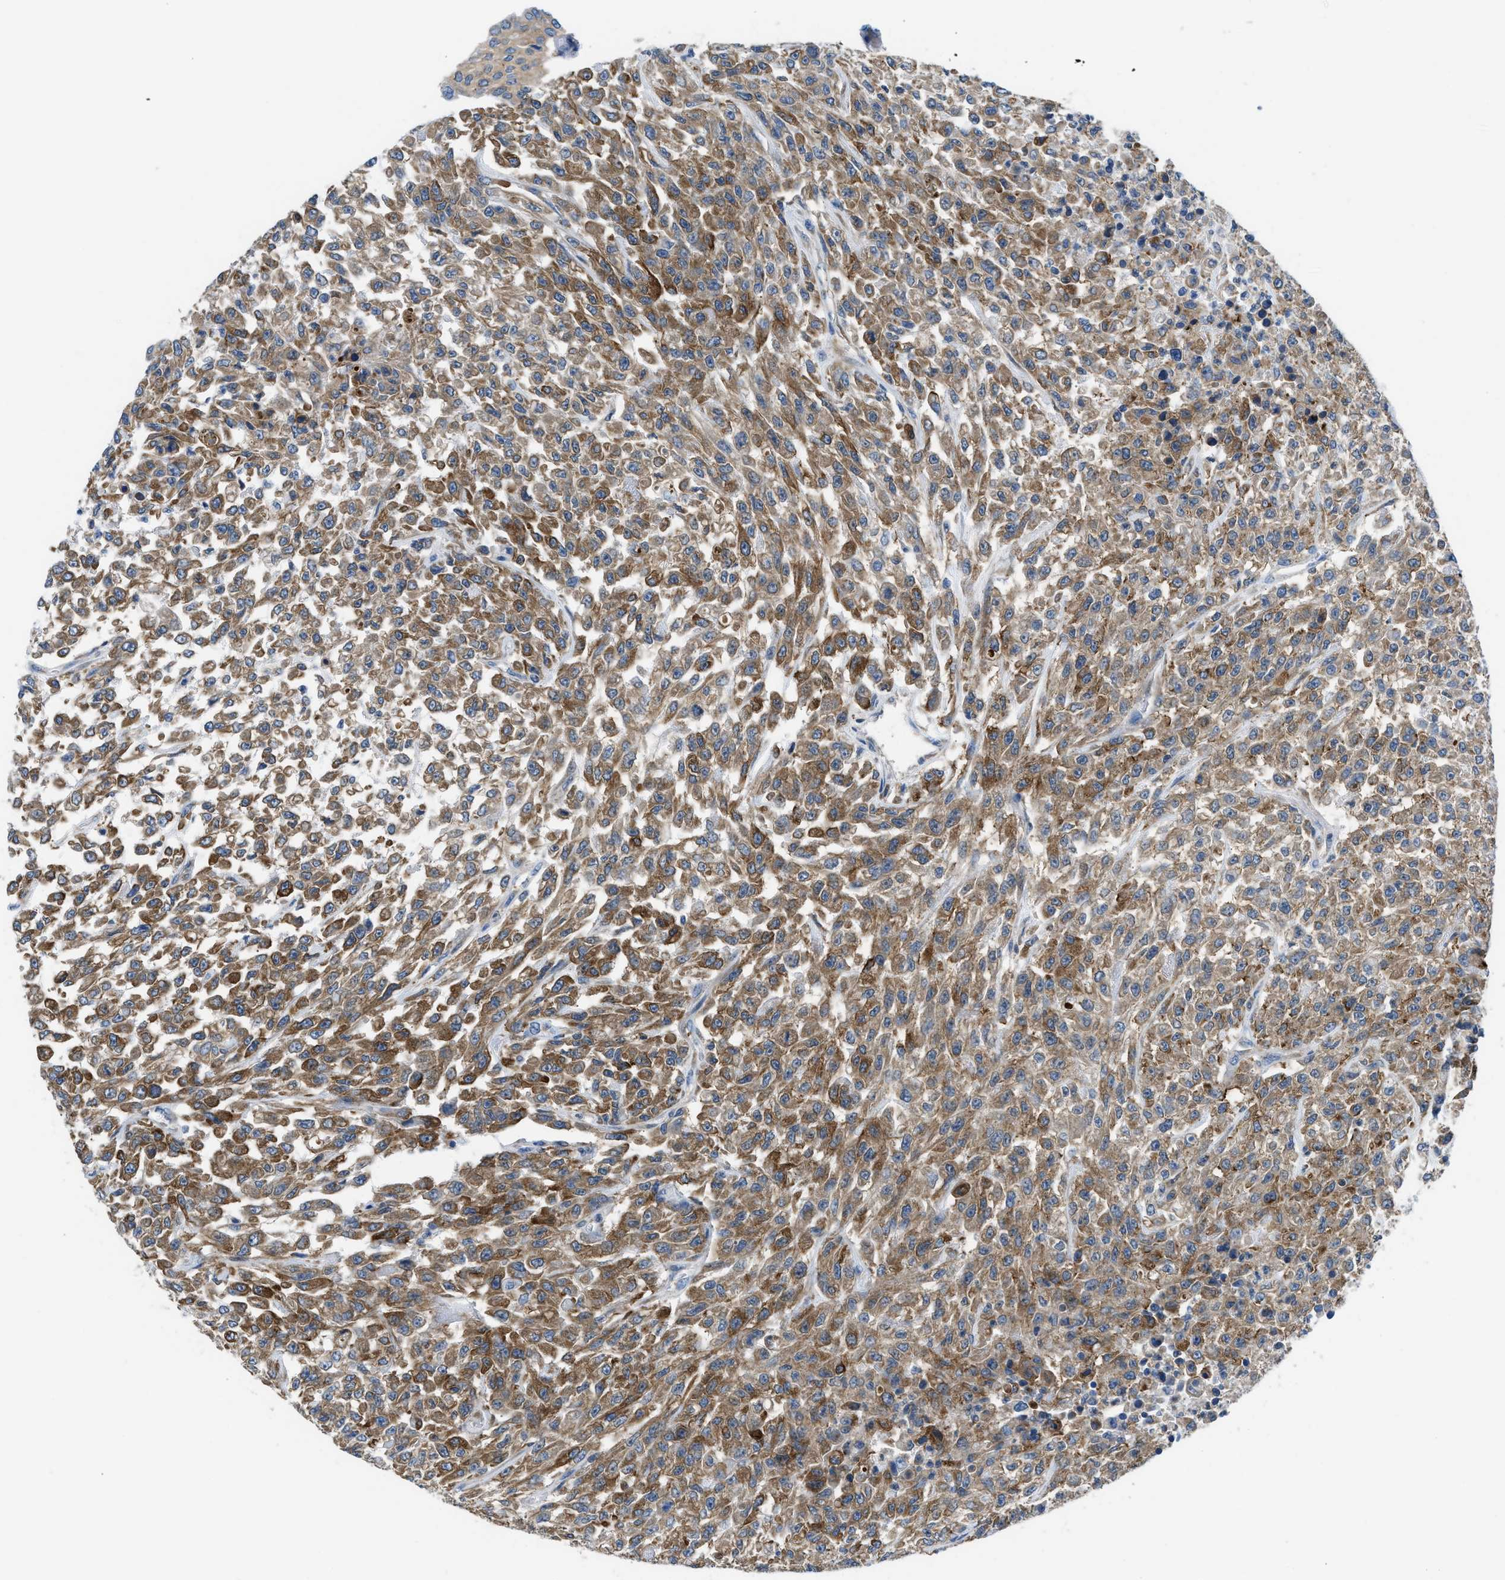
{"staining": {"intensity": "moderate", "quantity": ">75%", "location": "cytoplasmic/membranous"}, "tissue": "urothelial cancer", "cell_type": "Tumor cells", "image_type": "cancer", "snomed": [{"axis": "morphology", "description": "Urothelial carcinoma, High grade"}, {"axis": "topography", "description": "Urinary bladder"}], "caption": "Approximately >75% of tumor cells in urothelial carcinoma (high-grade) reveal moderate cytoplasmic/membranous protein positivity as visualized by brown immunohistochemical staining.", "gene": "BNC2", "patient": {"sex": "male", "age": 46}}